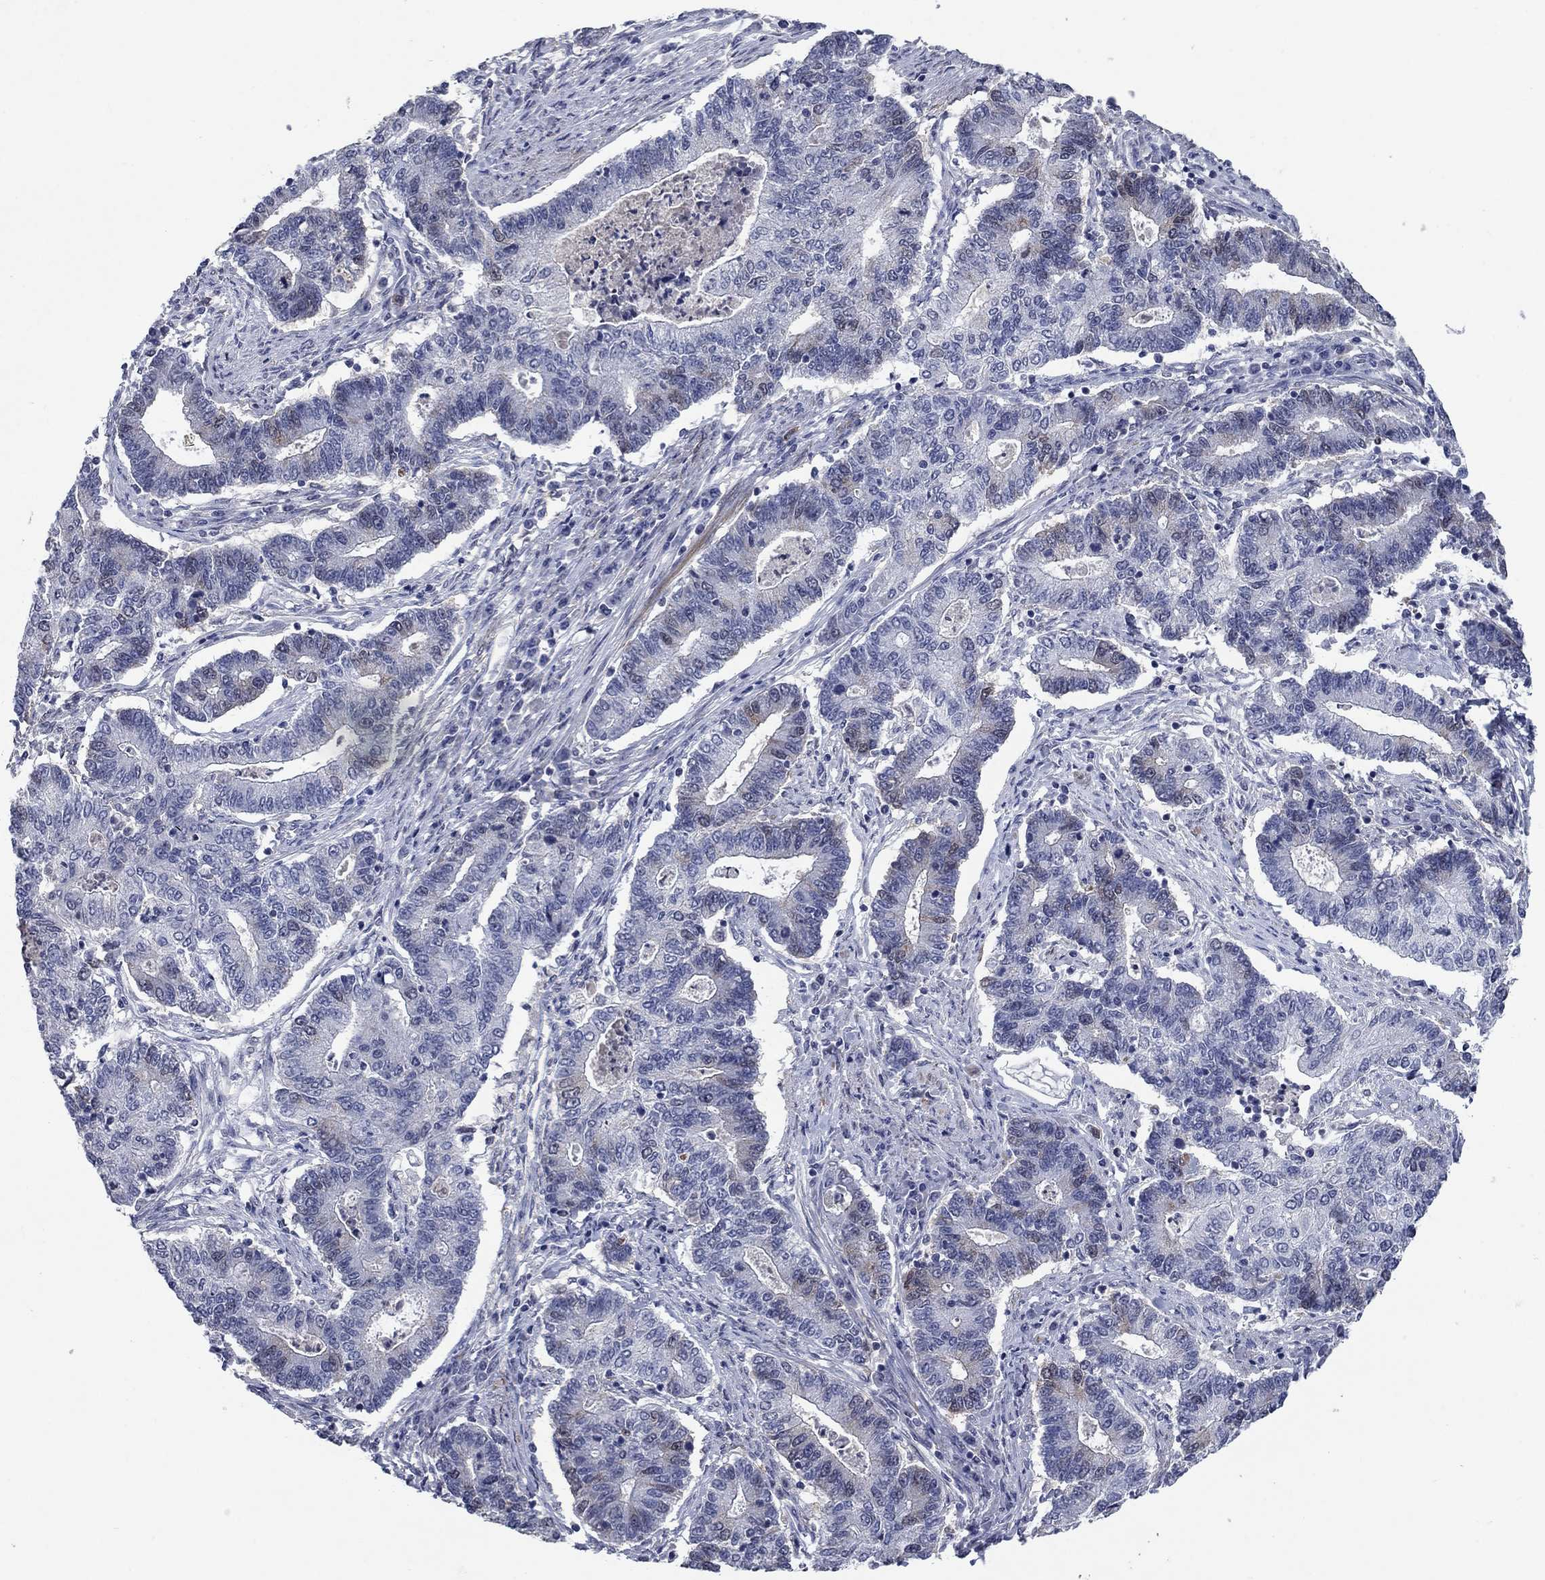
{"staining": {"intensity": "negative", "quantity": "none", "location": "none"}, "tissue": "endometrial cancer", "cell_type": "Tumor cells", "image_type": "cancer", "snomed": [{"axis": "morphology", "description": "Adenocarcinoma, NOS"}, {"axis": "topography", "description": "Uterus"}, {"axis": "topography", "description": "Endometrium"}], "caption": "Immunohistochemical staining of human adenocarcinoma (endometrial) demonstrates no significant expression in tumor cells.", "gene": "TYMS", "patient": {"sex": "female", "age": 54}}